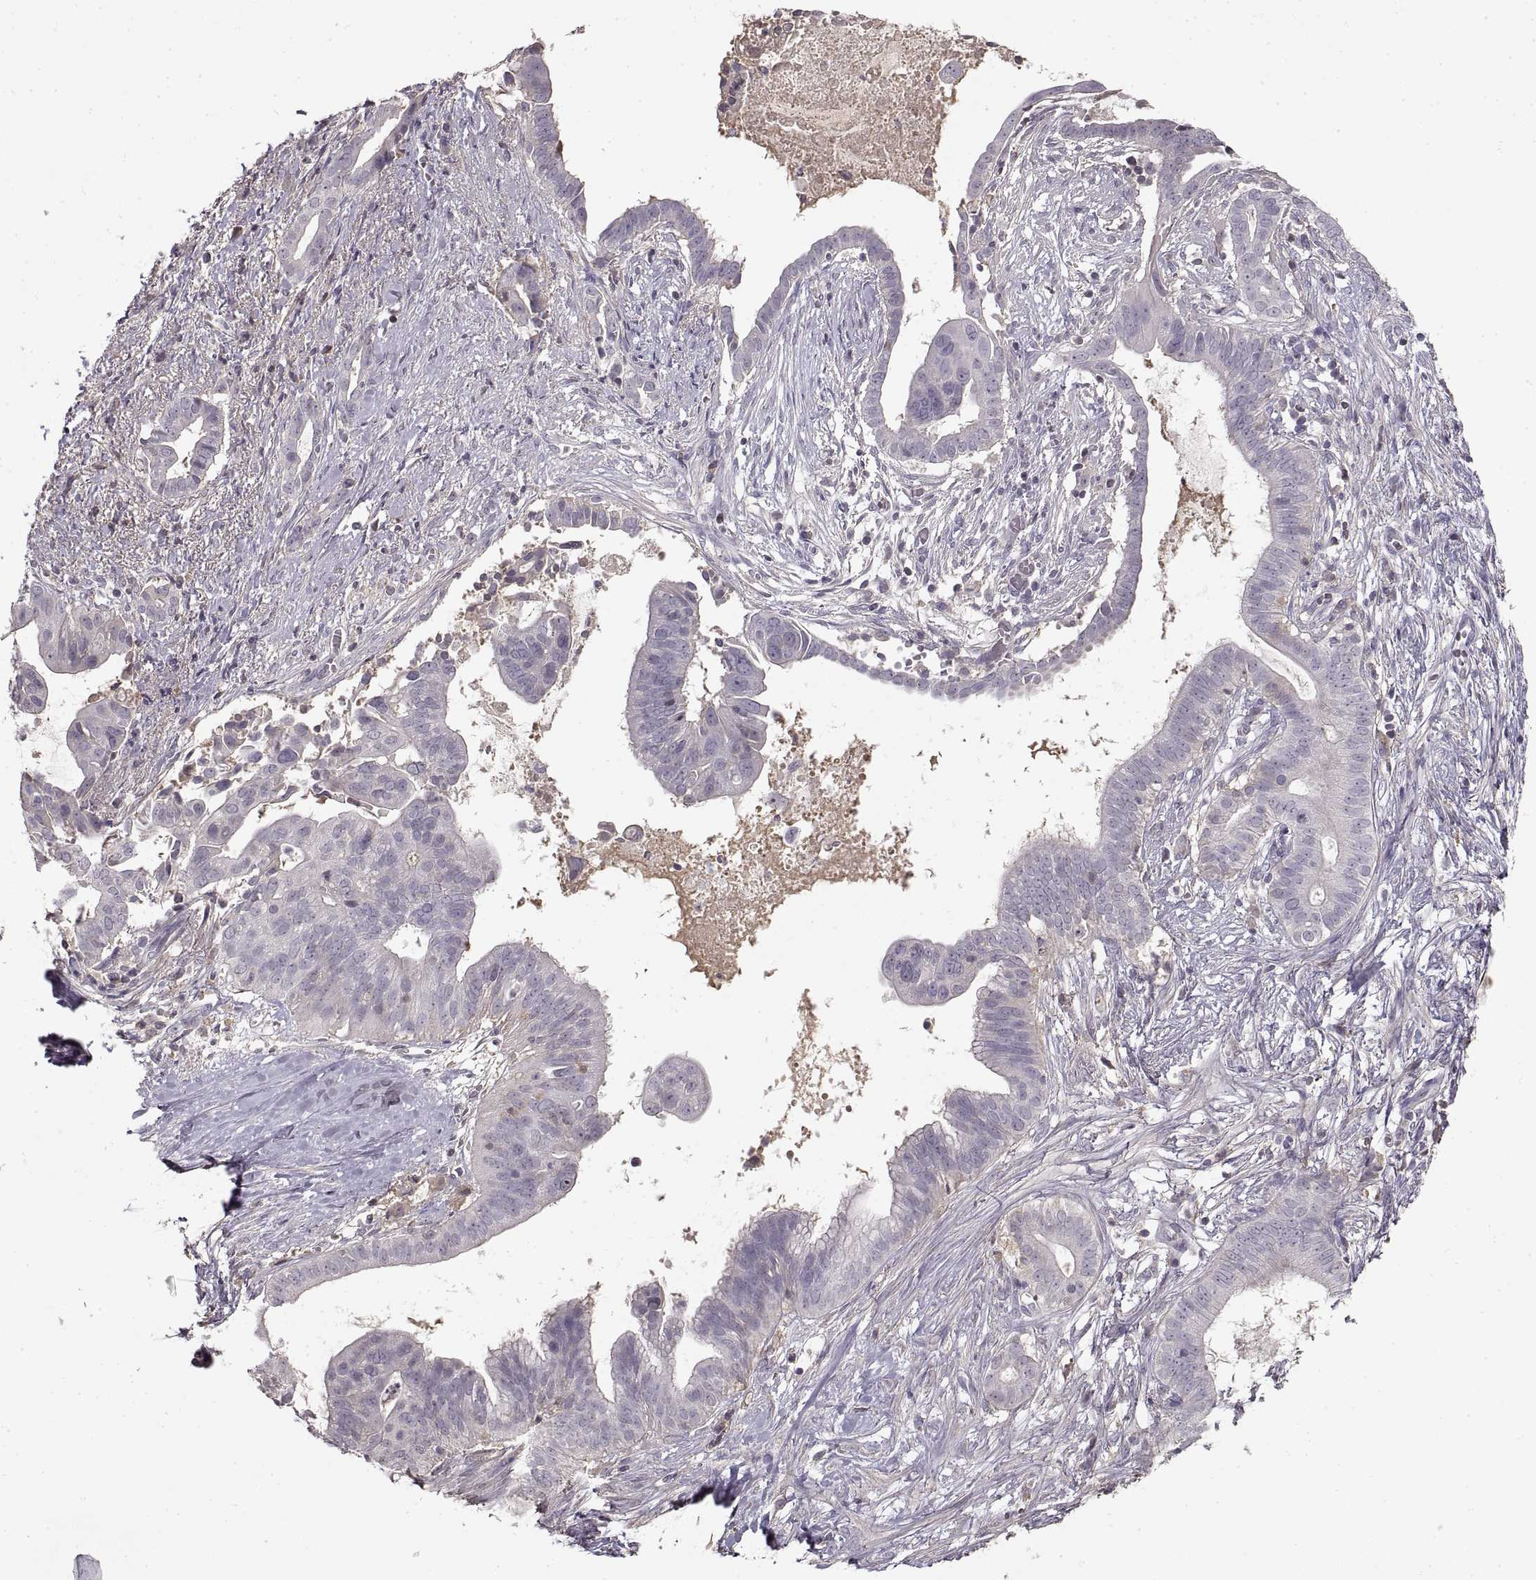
{"staining": {"intensity": "negative", "quantity": "none", "location": "none"}, "tissue": "pancreatic cancer", "cell_type": "Tumor cells", "image_type": "cancer", "snomed": [{"axis": "morphology", "description": "Adenocarcinoma, NOS"}, {"axis": "topography", "description": "Pancreas"}], "caption": "Immunohistochemistry photomicrograph of neoplastic tissue: human pancreatic adenocarcinoma stained with DAB (3,3'-diaminobenzidine) reveals no significant protein positivity in tumor cells.", "gene": "ADAM11", "patient": {"sex": "male", "age": 61}}